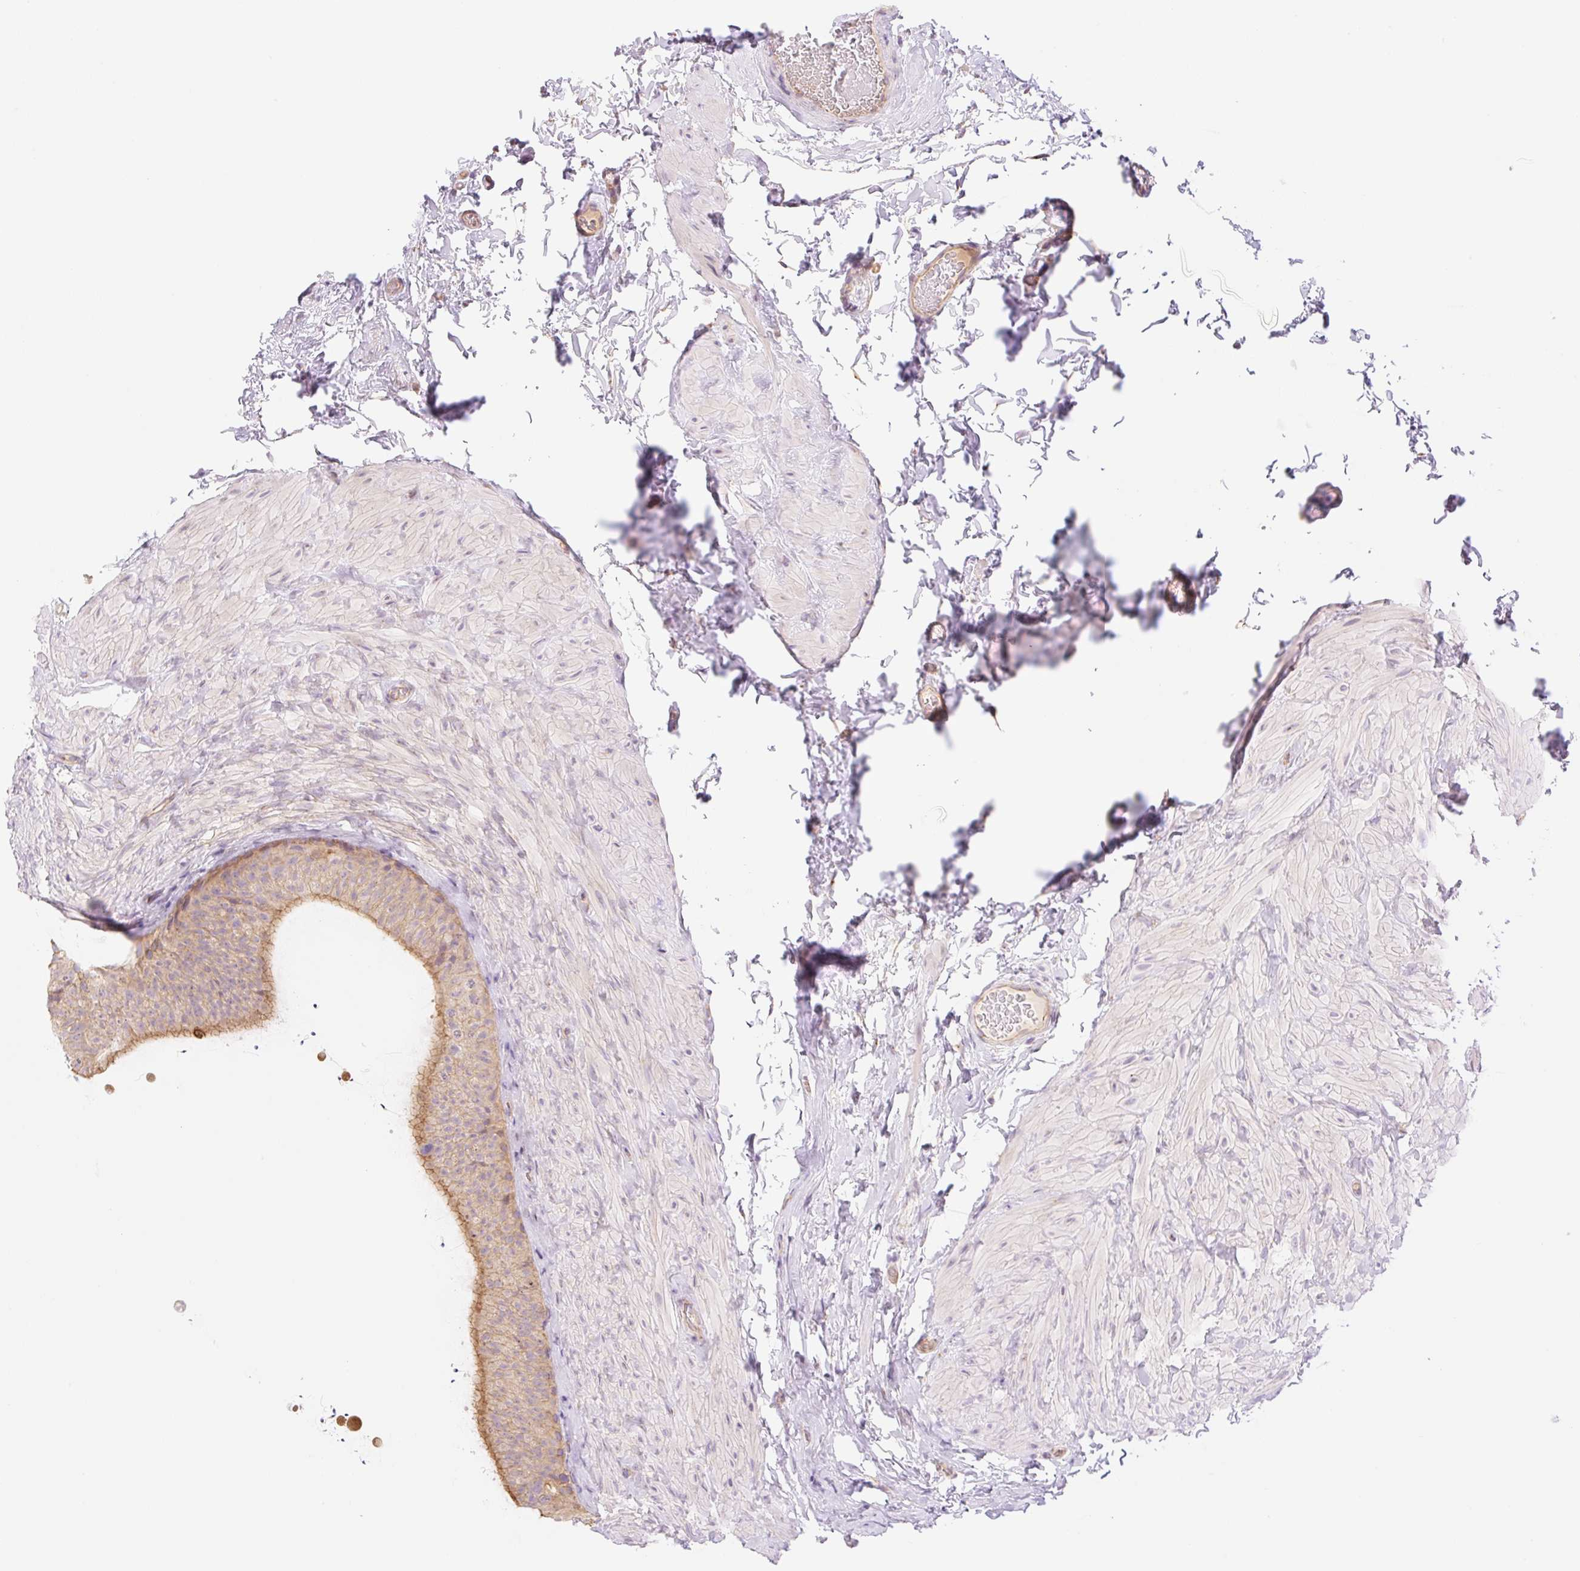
{"staining": {"intensity": "moderate", "quantity": ">75%", "location": "cytoplasmic/membranous"}, "tissue": "epididymis", "cell_type": "Glandular cells", "image_type": "normal", "snomed": [{"axis": "morphology", "description": "Normal tissue, NOS"}, {"axis": "topography", "description": "Epididymis, spermatic cord, NOS"}, {"axis": "topography", "description": "Epididymis"}], "caption": "Epididymis stained with a brown dye shows moderate cytoplasmic/membranous positive staining in about >75% of glandular cells.", "gene": "NLRP5", "patient": {"sex": "male", "age": 31}}